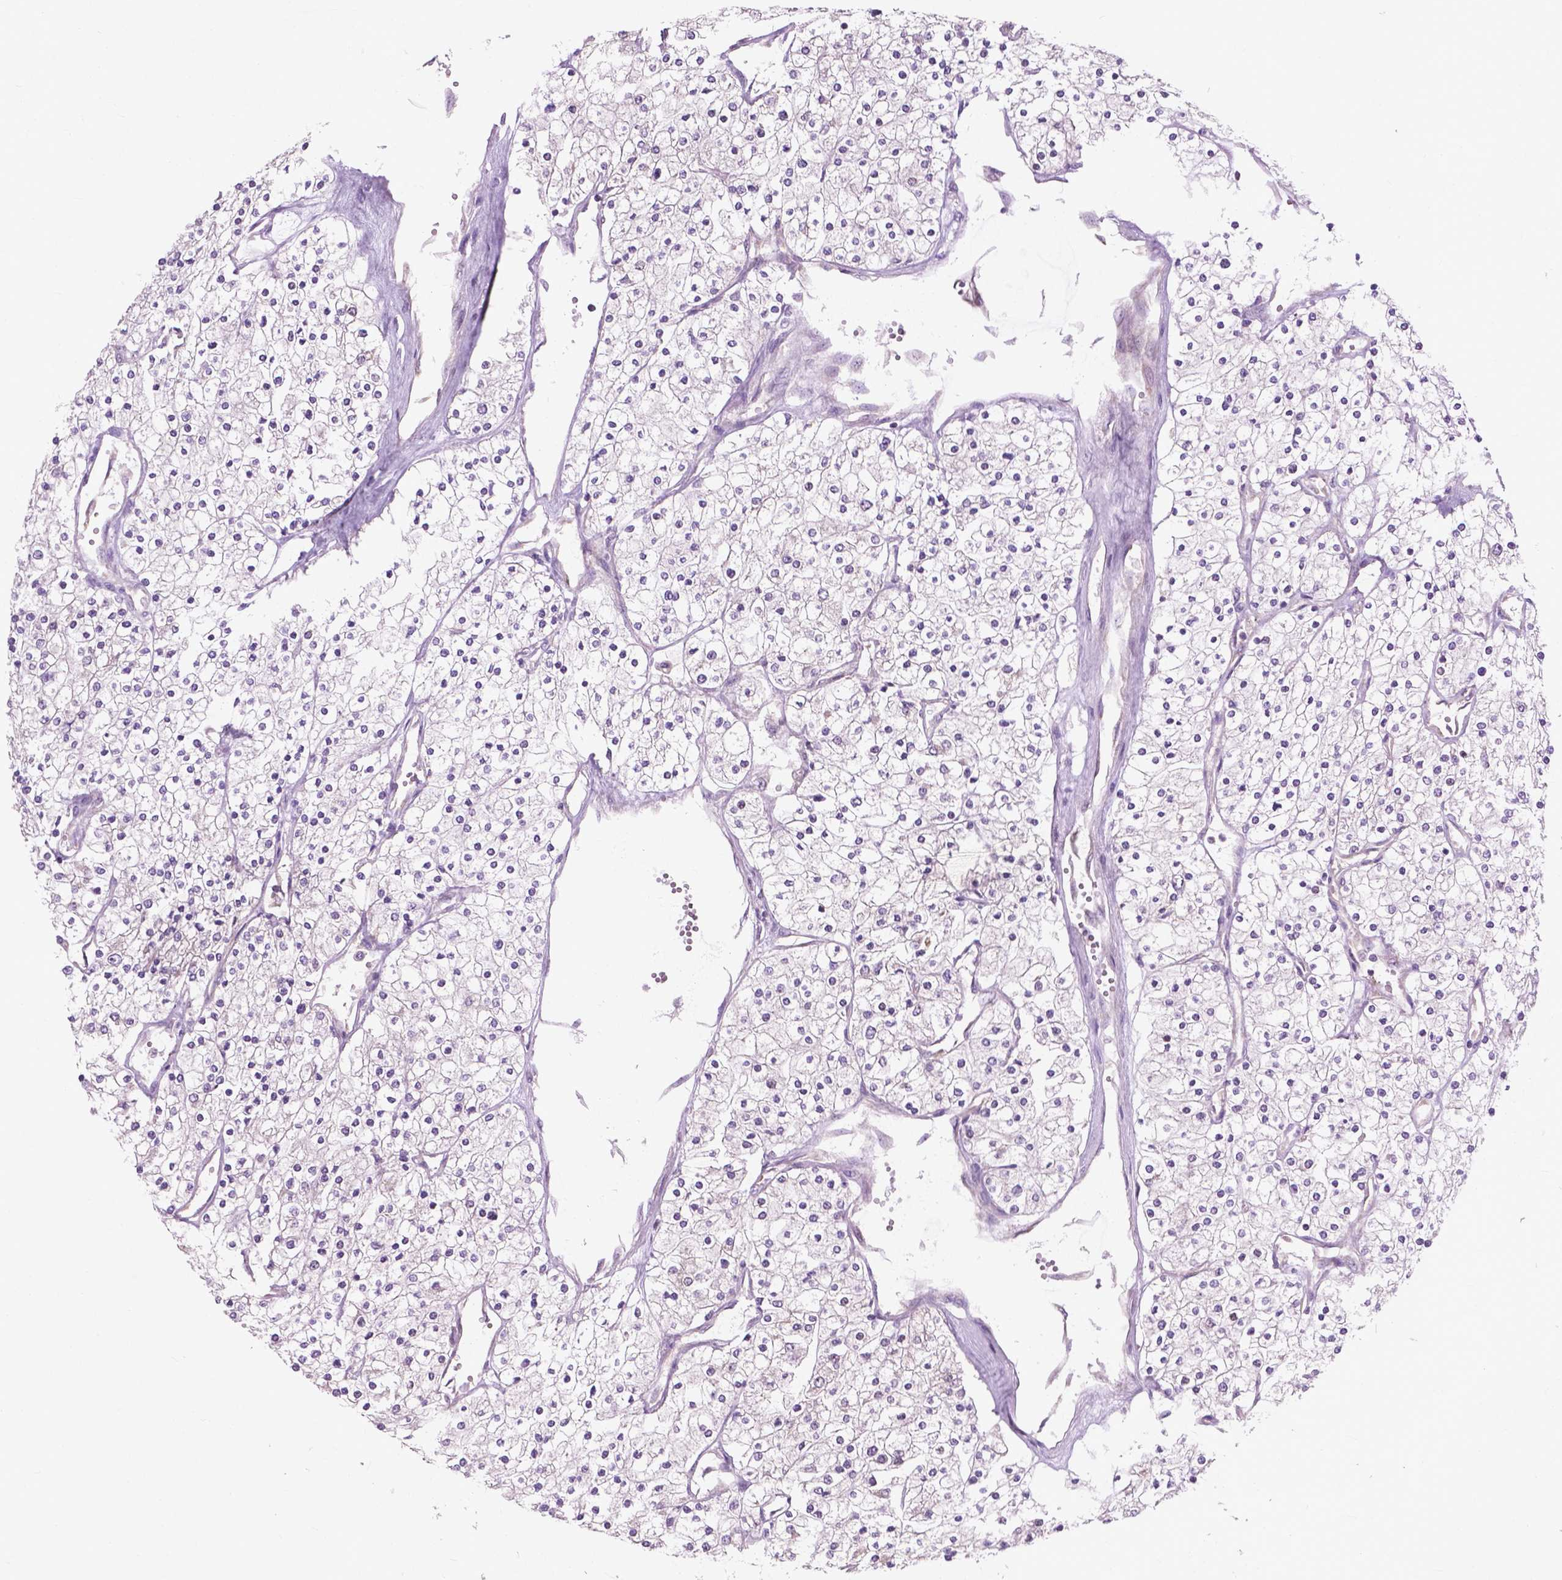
{"staining": {"intensity": "negative", "quantity": "none", "location": "none"}, "tissue": "renal cancer", "cell_type": "Tumor cells", "image_type": "cancer", "snomed": [{"axis": "morphology", "description": "Adenocarcinoma, NOS"}, {"axis": "topography", "description": "Kidney"}], "caption": "Tumor cells show no significant staining in renal cancer.", "gene": "MZT1", "patient": {"sex": "male", "age": 80}}